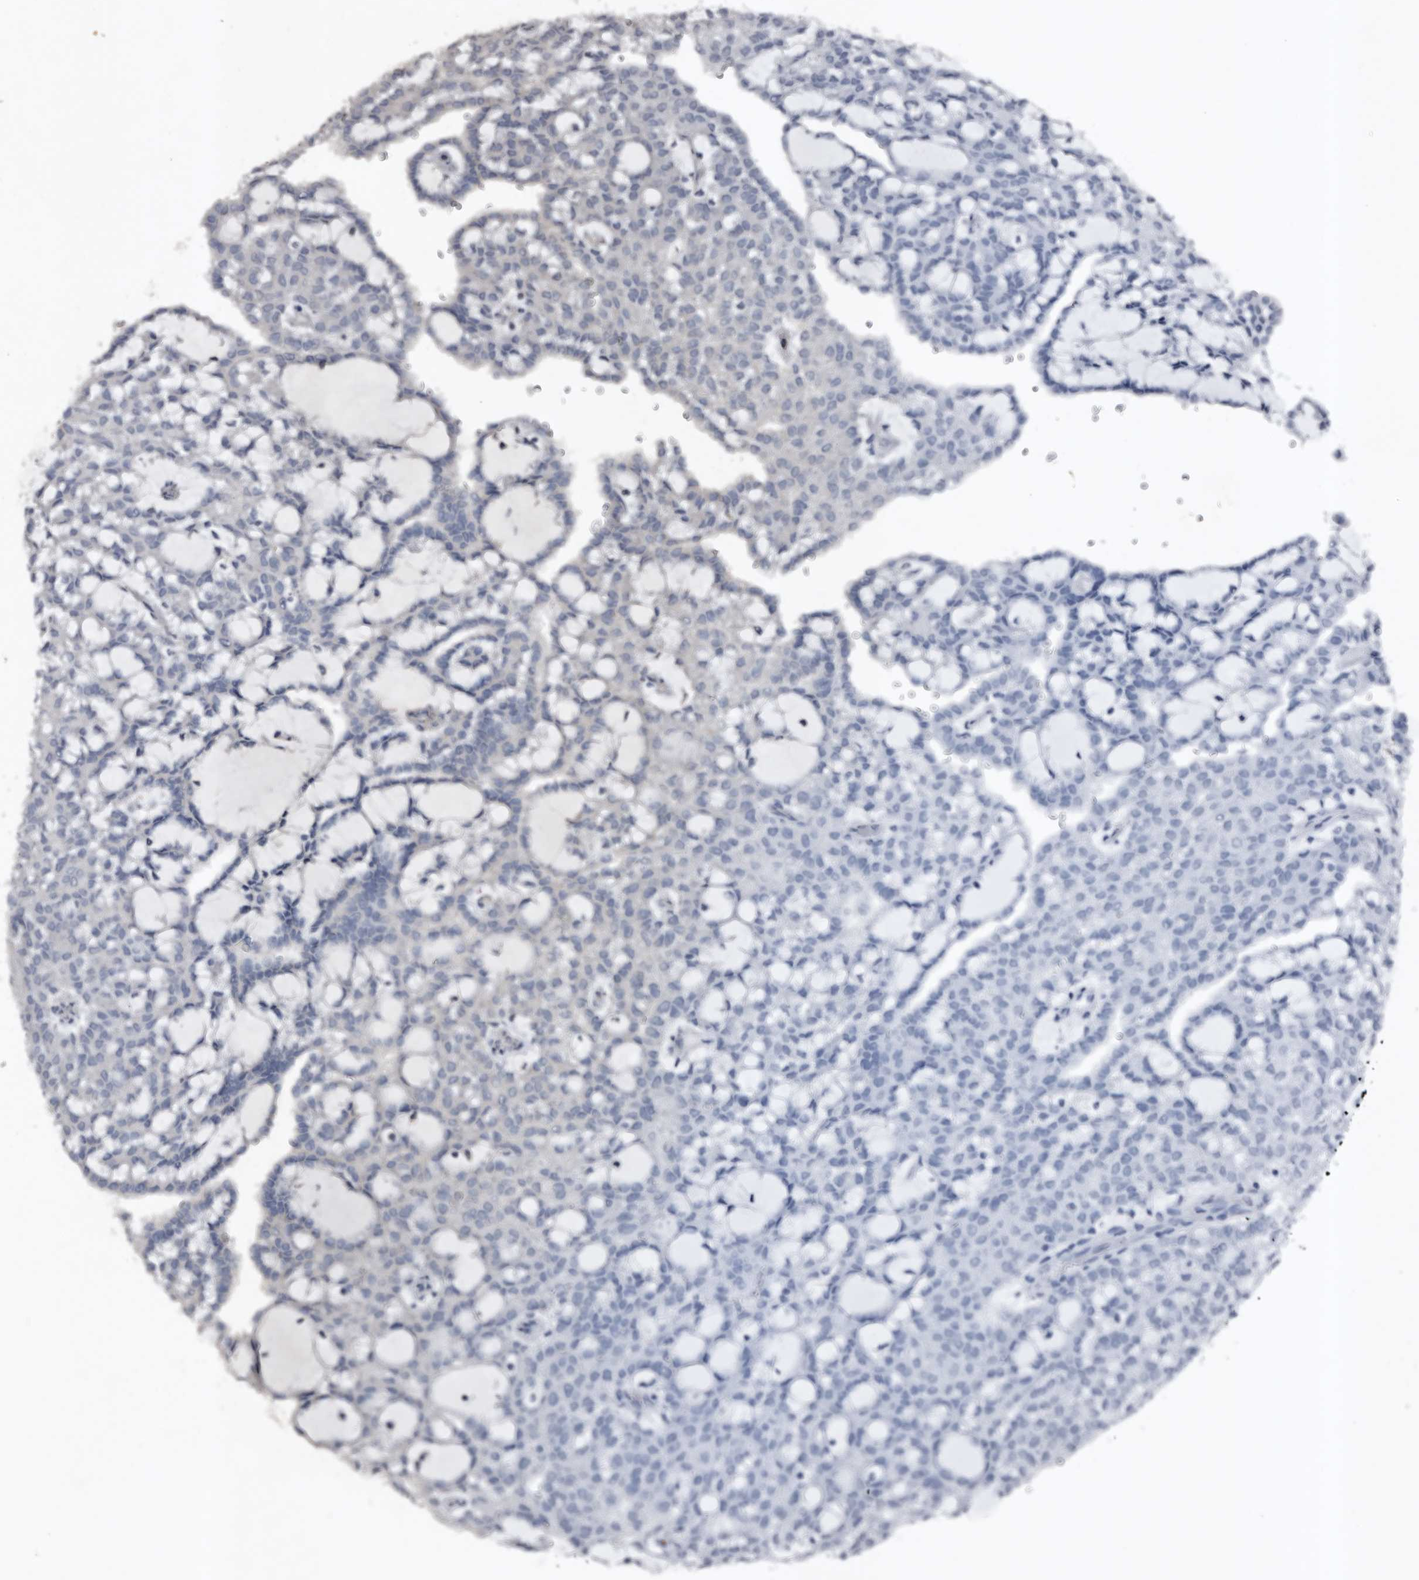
{"staining": {"intensity": "negative", "quantity": "none", "location": "none"}, "tissue": "renal cancer", "cell_type": "Tumor cells", "image_type": "cancer", "snomed": [{"axis": "morphology", "description": "Adenocarcinoma, NOS"}, {"axis": "topography", "description": "Kidney"}], "caption": "Immunohistochemistry histopathology image of adenocarcinoma (renal) stained for a protein (brown), which reveals no staining in tumor cells.", "gene": "GREB1", "patient": {"sex": "male", "age": 63}}